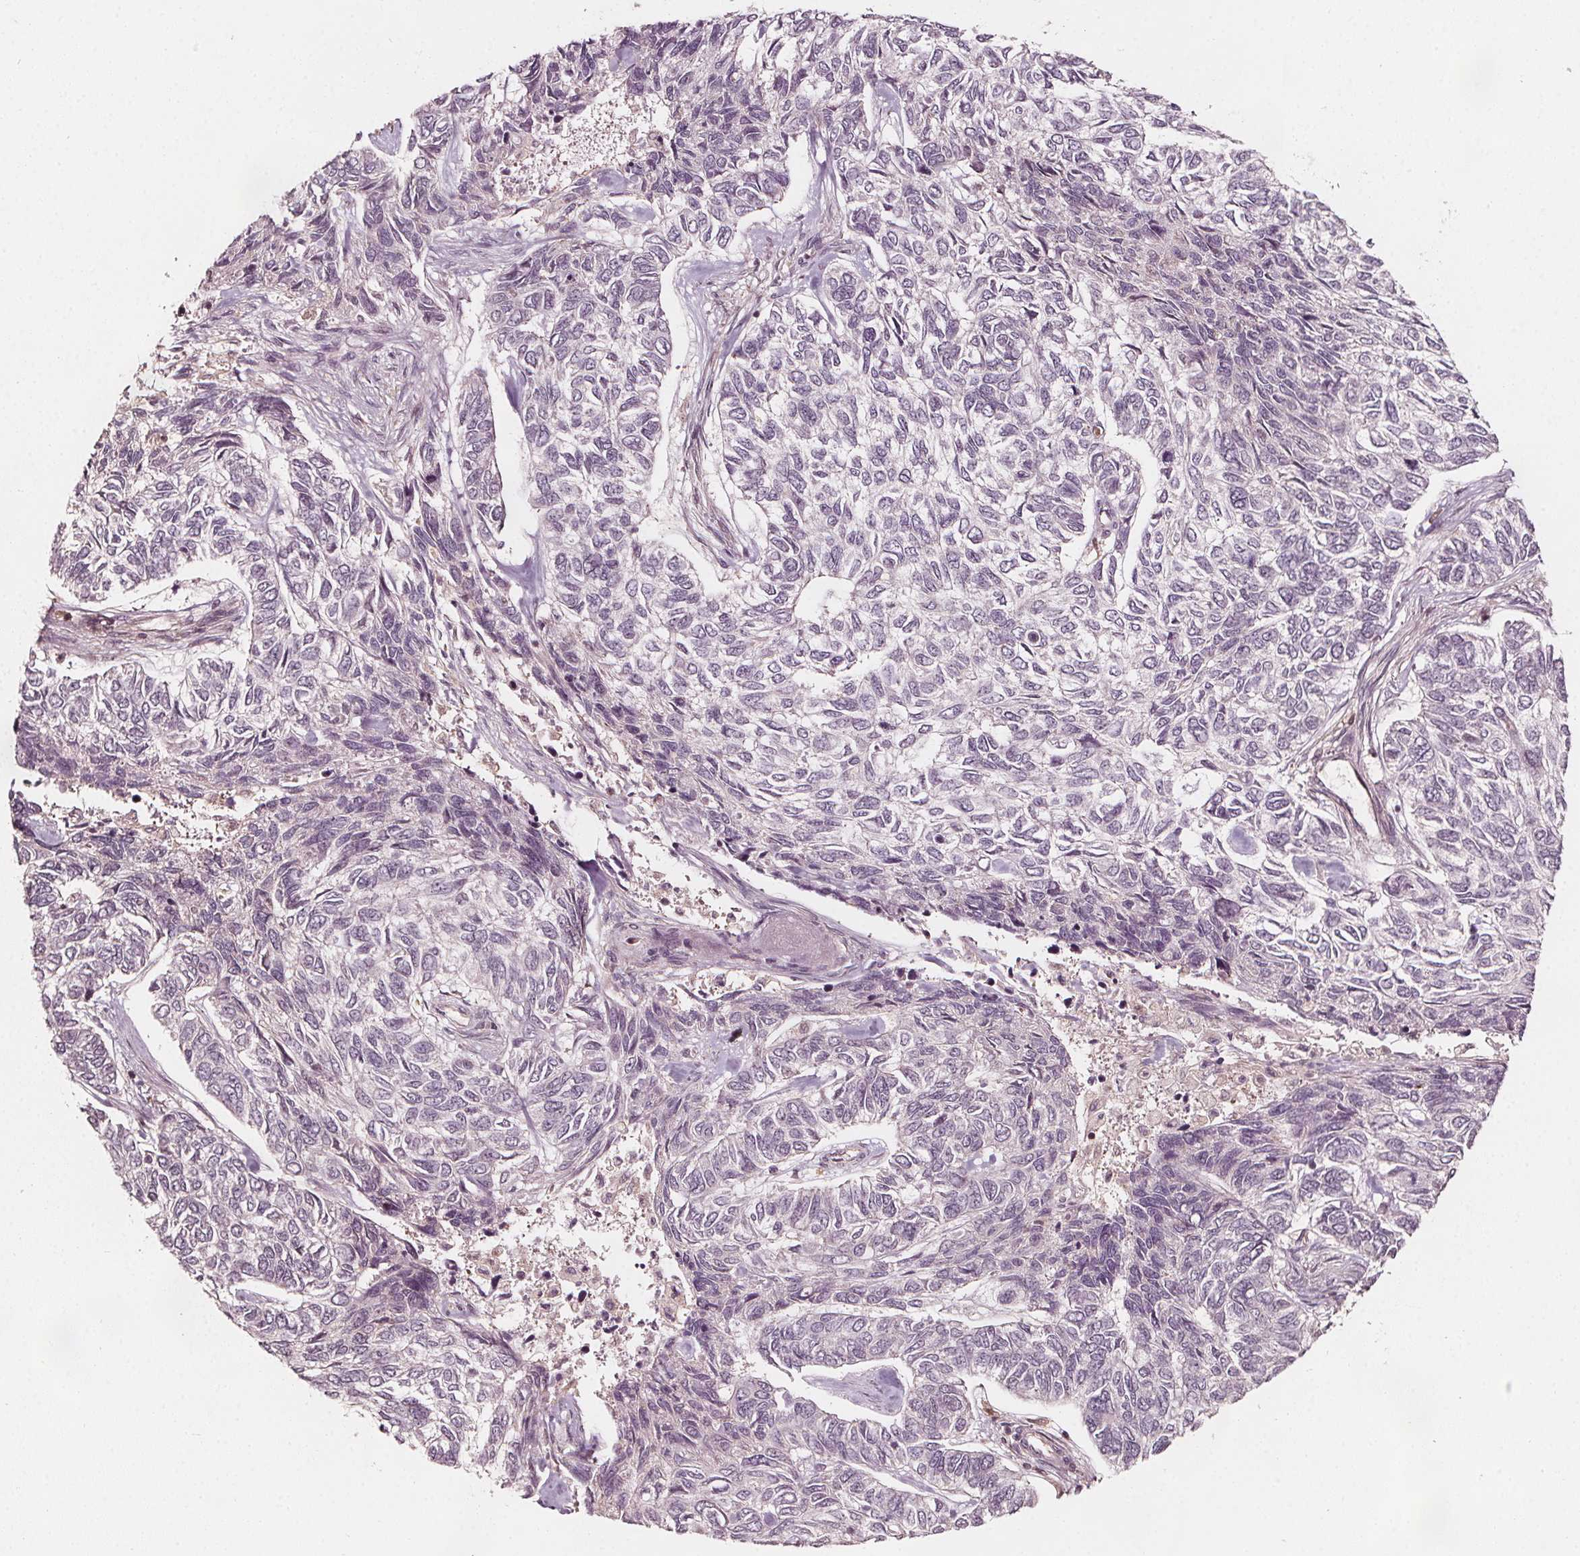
{"staining": {"intensity": "negative", "quantity": "none", "location": "none"}, "tissue": "skin cancer", "cell_type": "Tumor cells", "image_type": "cancer", "snomed": [{"axis": "morphology", "description": "Basal cell carcinoma"}, {"axis": "topography", "description": "Skin"}], "caption": "This image is of skin cancer stained with IHC to label a protein in brown with the nuclei are counter-stained blue. There is no staining in tumor cells.", "gene": "AIP", "patient": {"sex": "female", "age": 65}}